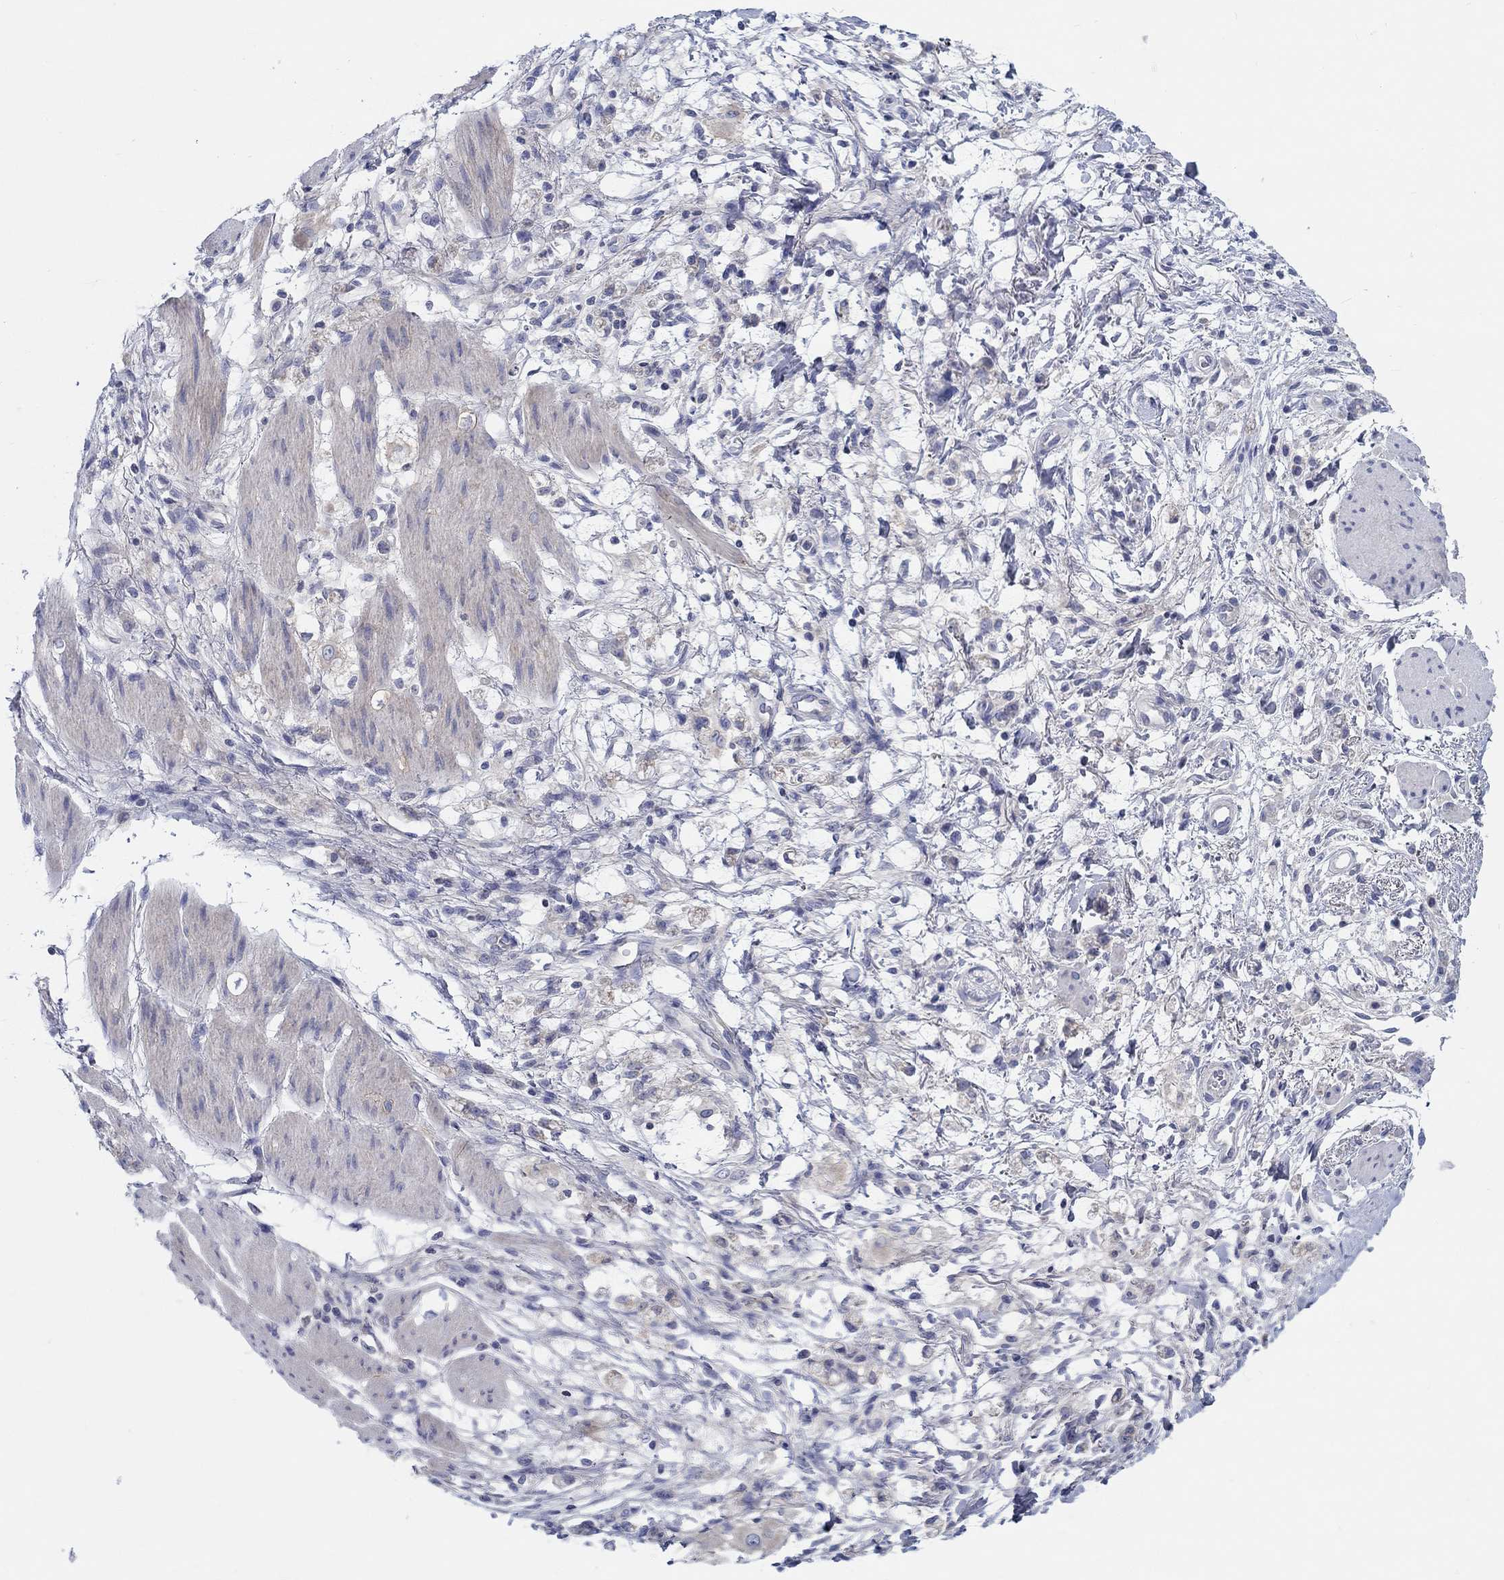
{"staining": {"intensity": "negative", "quantity": "none", "location": "none"}, "tissue": "stomach cancer", "cell_type": "Tumor cells", "image_type": "cancer", "snomed": [{"axis": "morphology", "description": "Adenocarcinoma, NOS"}, {"axis": "topography", "description": "Stomach"}], "caption": "Immunohistochemistry photomicrograph of neoplastic tissue: stomach cancer stained with DAB (3,3'-diaminobenzidine) exhibits no significant protein positivity in tumor cells.", "gene": "HAPLN4", "patient": {"sex": "female", "age": 60}}